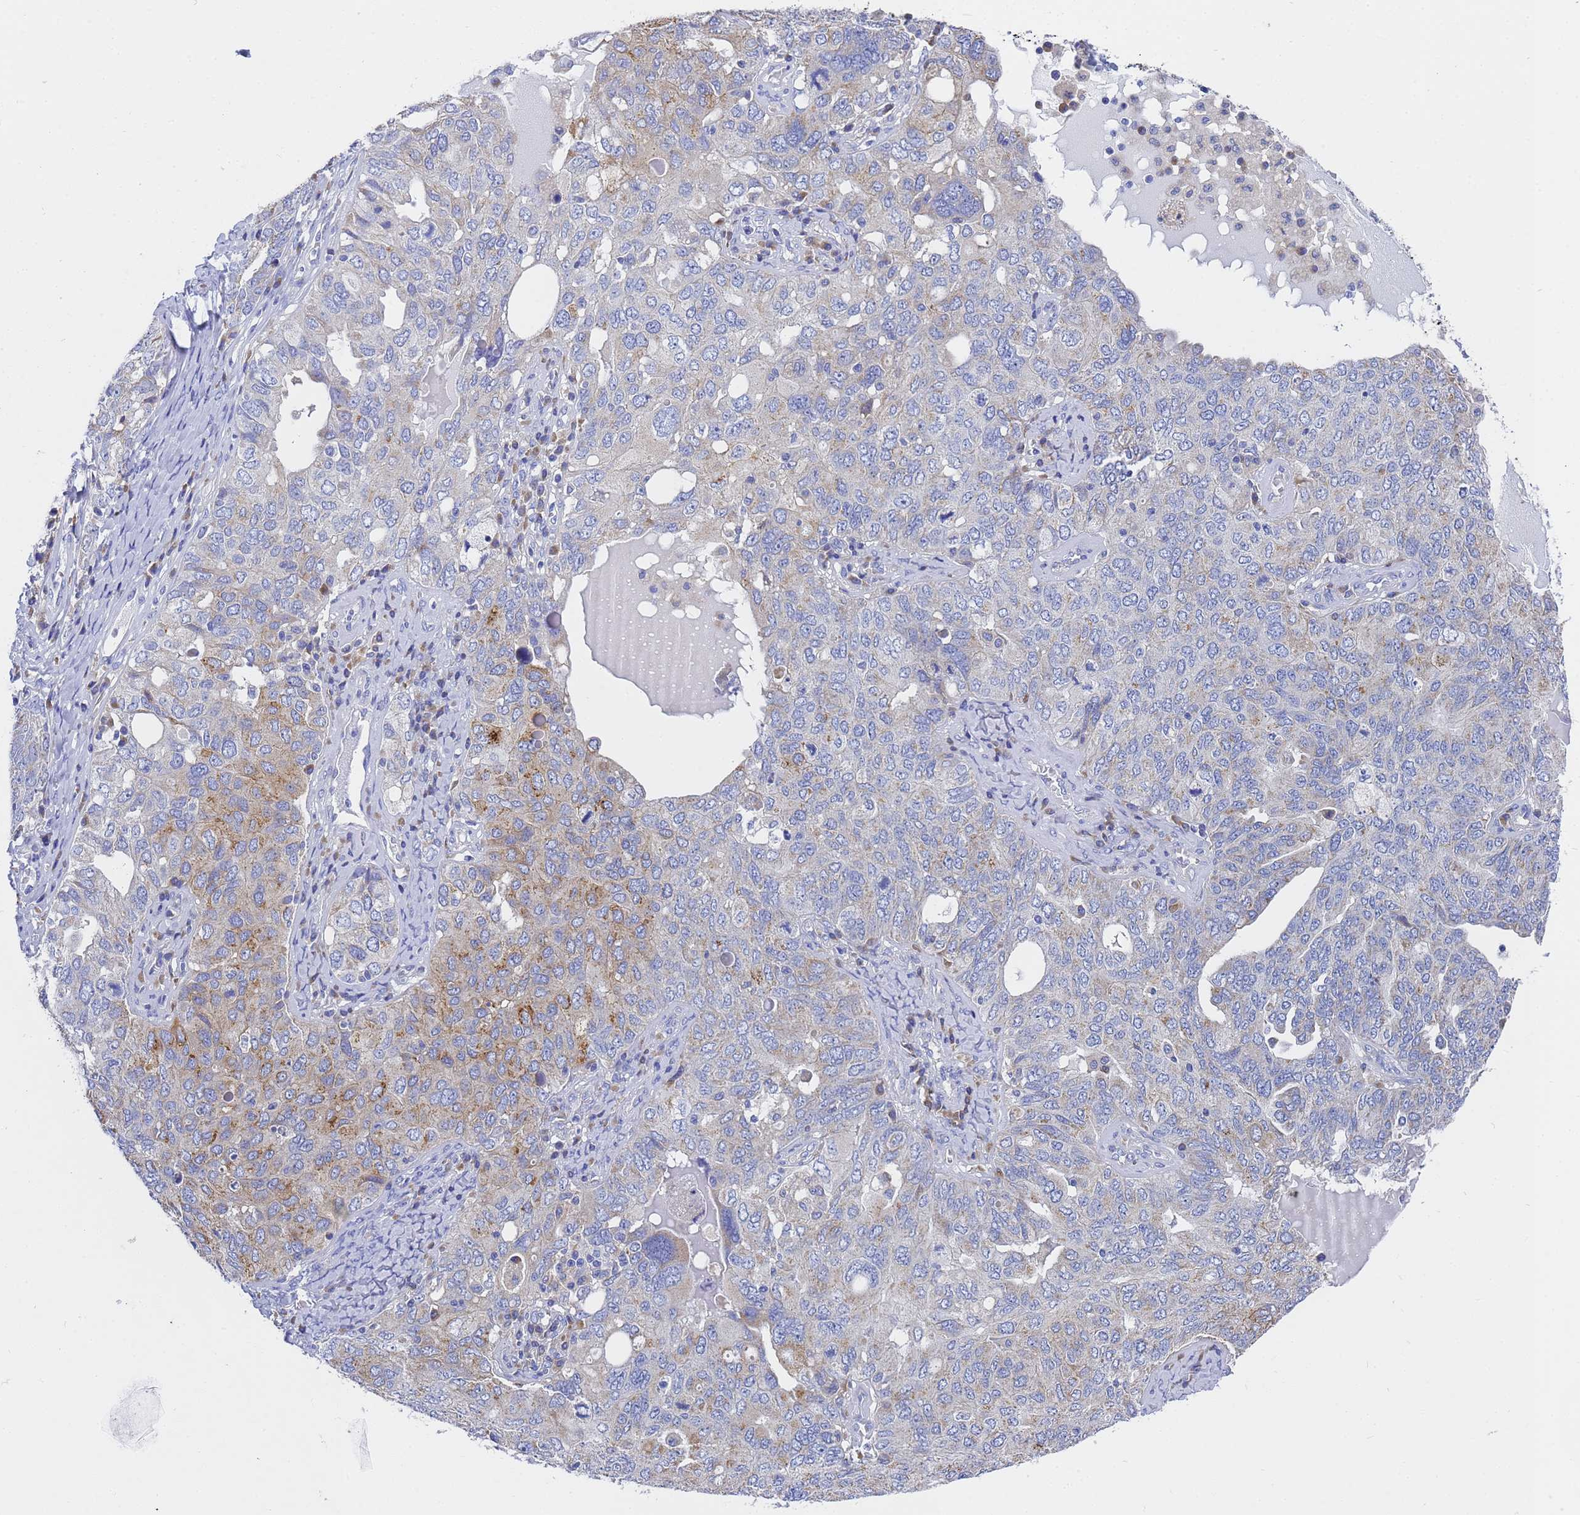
{"staining": {"intensity": "moderate", "quantity": "<25%", "location": "cytoplasmic/membranous"}, "tissue": "ovarian cancer", "cell_type": "Tumor cells", "image_type": "cancer", "snomed": [{"axis": "morphology", "description": "Carcinoma, endometroid"}, {"axis": "topography", "description": "Ovary"}], "caption": "A brown stain labels moderate cytoplasmic/membranous staining of a protein in human ovarian endometroid carcinoma tumor cells. (Stains: DAB in brown, nuclei in blue, Microscopy: brightfield microscopy at high magnification).", "gene": "TM4SF4", "patient": {"sex": "female", "age": 62}}